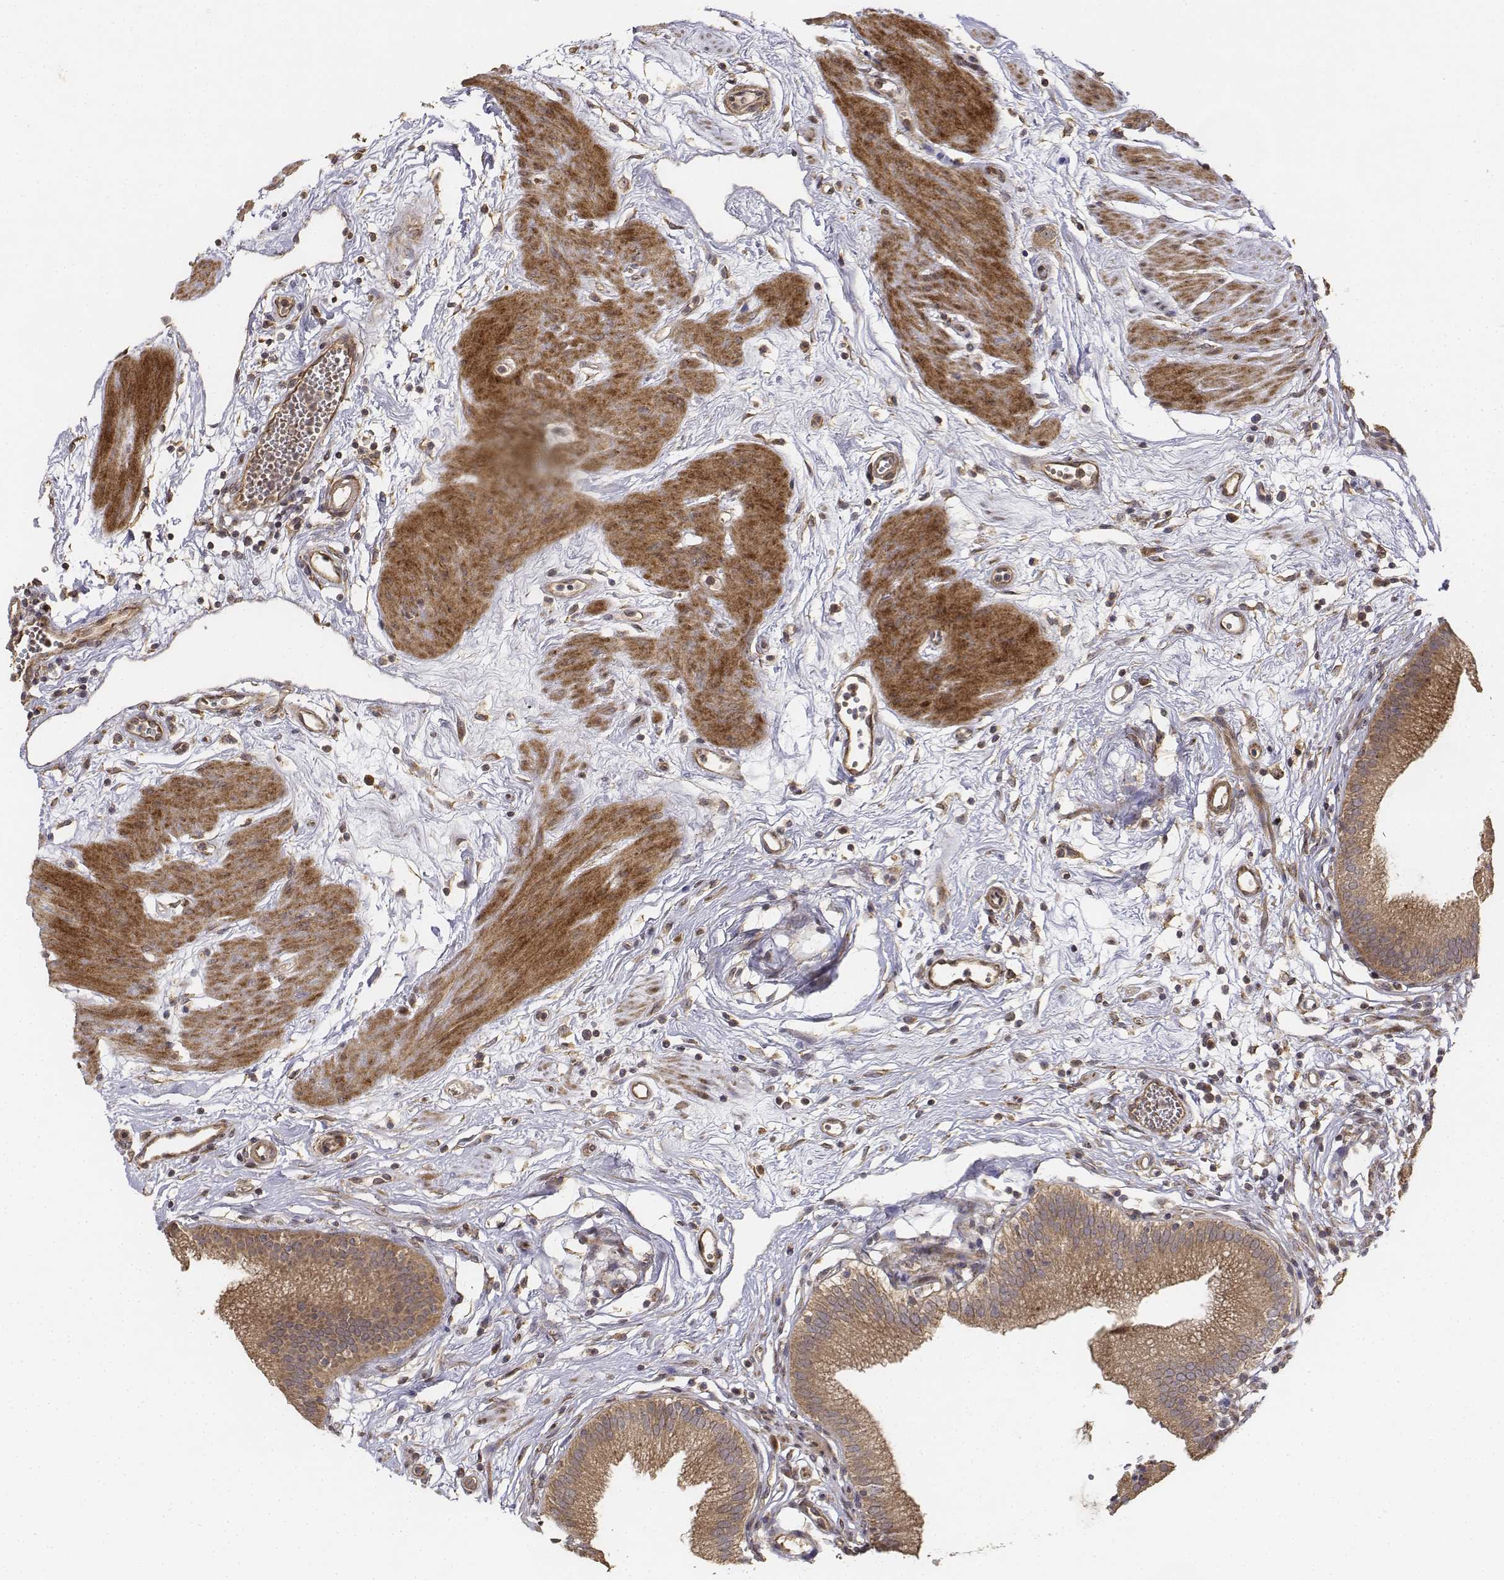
{"staining": {"intensity": "moderate", "quantity": ">75%", "location": "cytoplasmic/membranous"}, "tissue": "gallbladder", "cell_type": "Glandular cells", "image_type": "normal", "snomed": [{"axis": "morphology", "description": "Normal tissue, NOS"}, {"axis": "topography", "description": "Gallbladder"}], "caption": "Protein expression by IHC displays moderate cytoplasmic/membranous positivity in about >75% of glandular cells in benign gallbladder. (Stains: DAB in brown, nuclei in blue, Microscopy: brightfield microscopy at high magnification).", "gene": "FBXO21", "patient": {"sex": "female", "age": 65}}